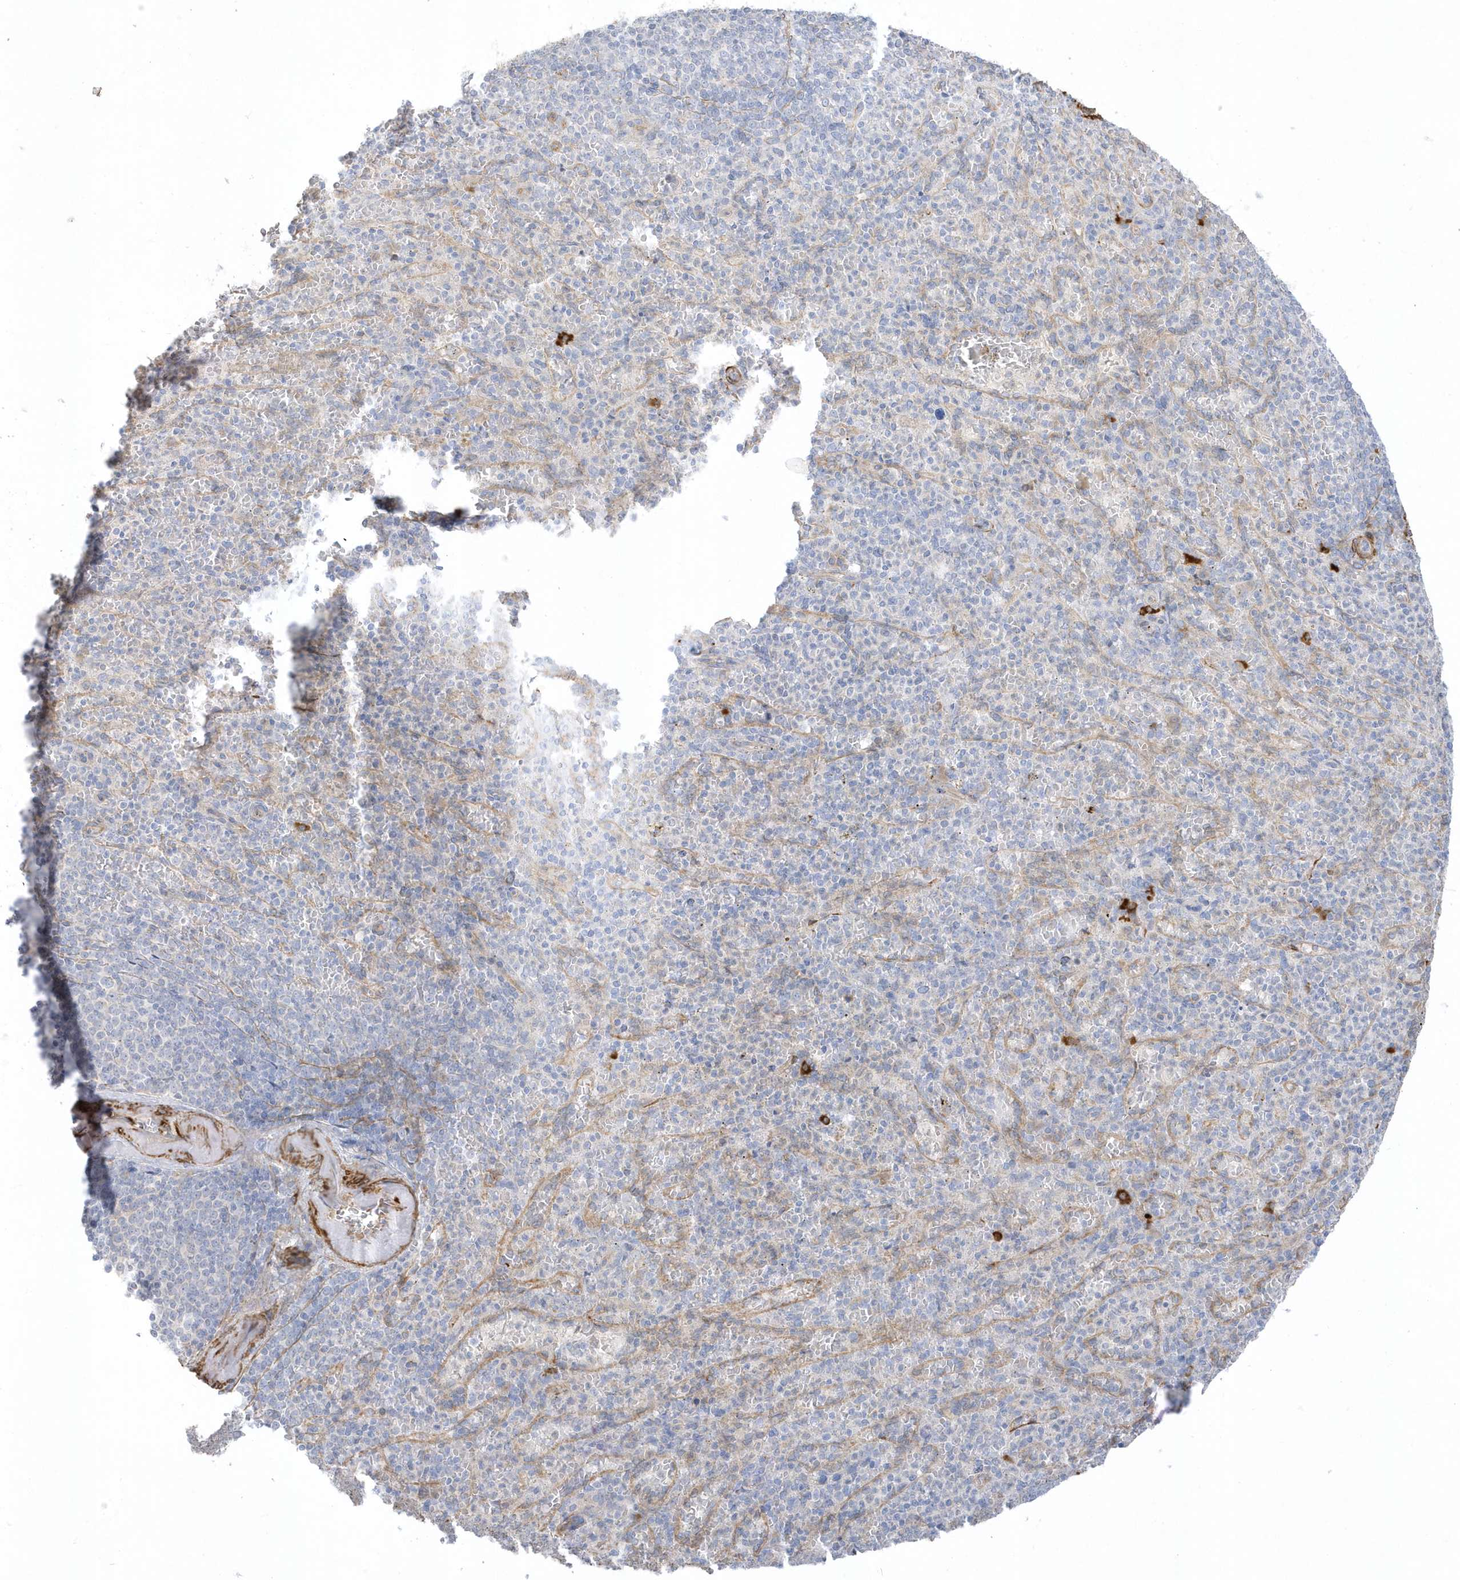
{"staining": {"intensity": "negative", "quantity": "none", "location": "none"}, "tissue": "spleen", "cell_type": "Cells in red pulp", "image_type": "normal", "snomed": [{"axis": "morphology", "description": "Normal tissue, NOS"}, {"axis": "topography", "description": "Spleen"}], "caption": "Cells in red pulp are negative for protein expression in unremarkable human spleen. (Stains: DAB (3,3'-diaminobenzidine) IHC with hematoxylin counter stain, Microscopy: brightfield microscopy at high magnification).", "gene": "THADA", "patient": {"sex": "female", "age": 74}}